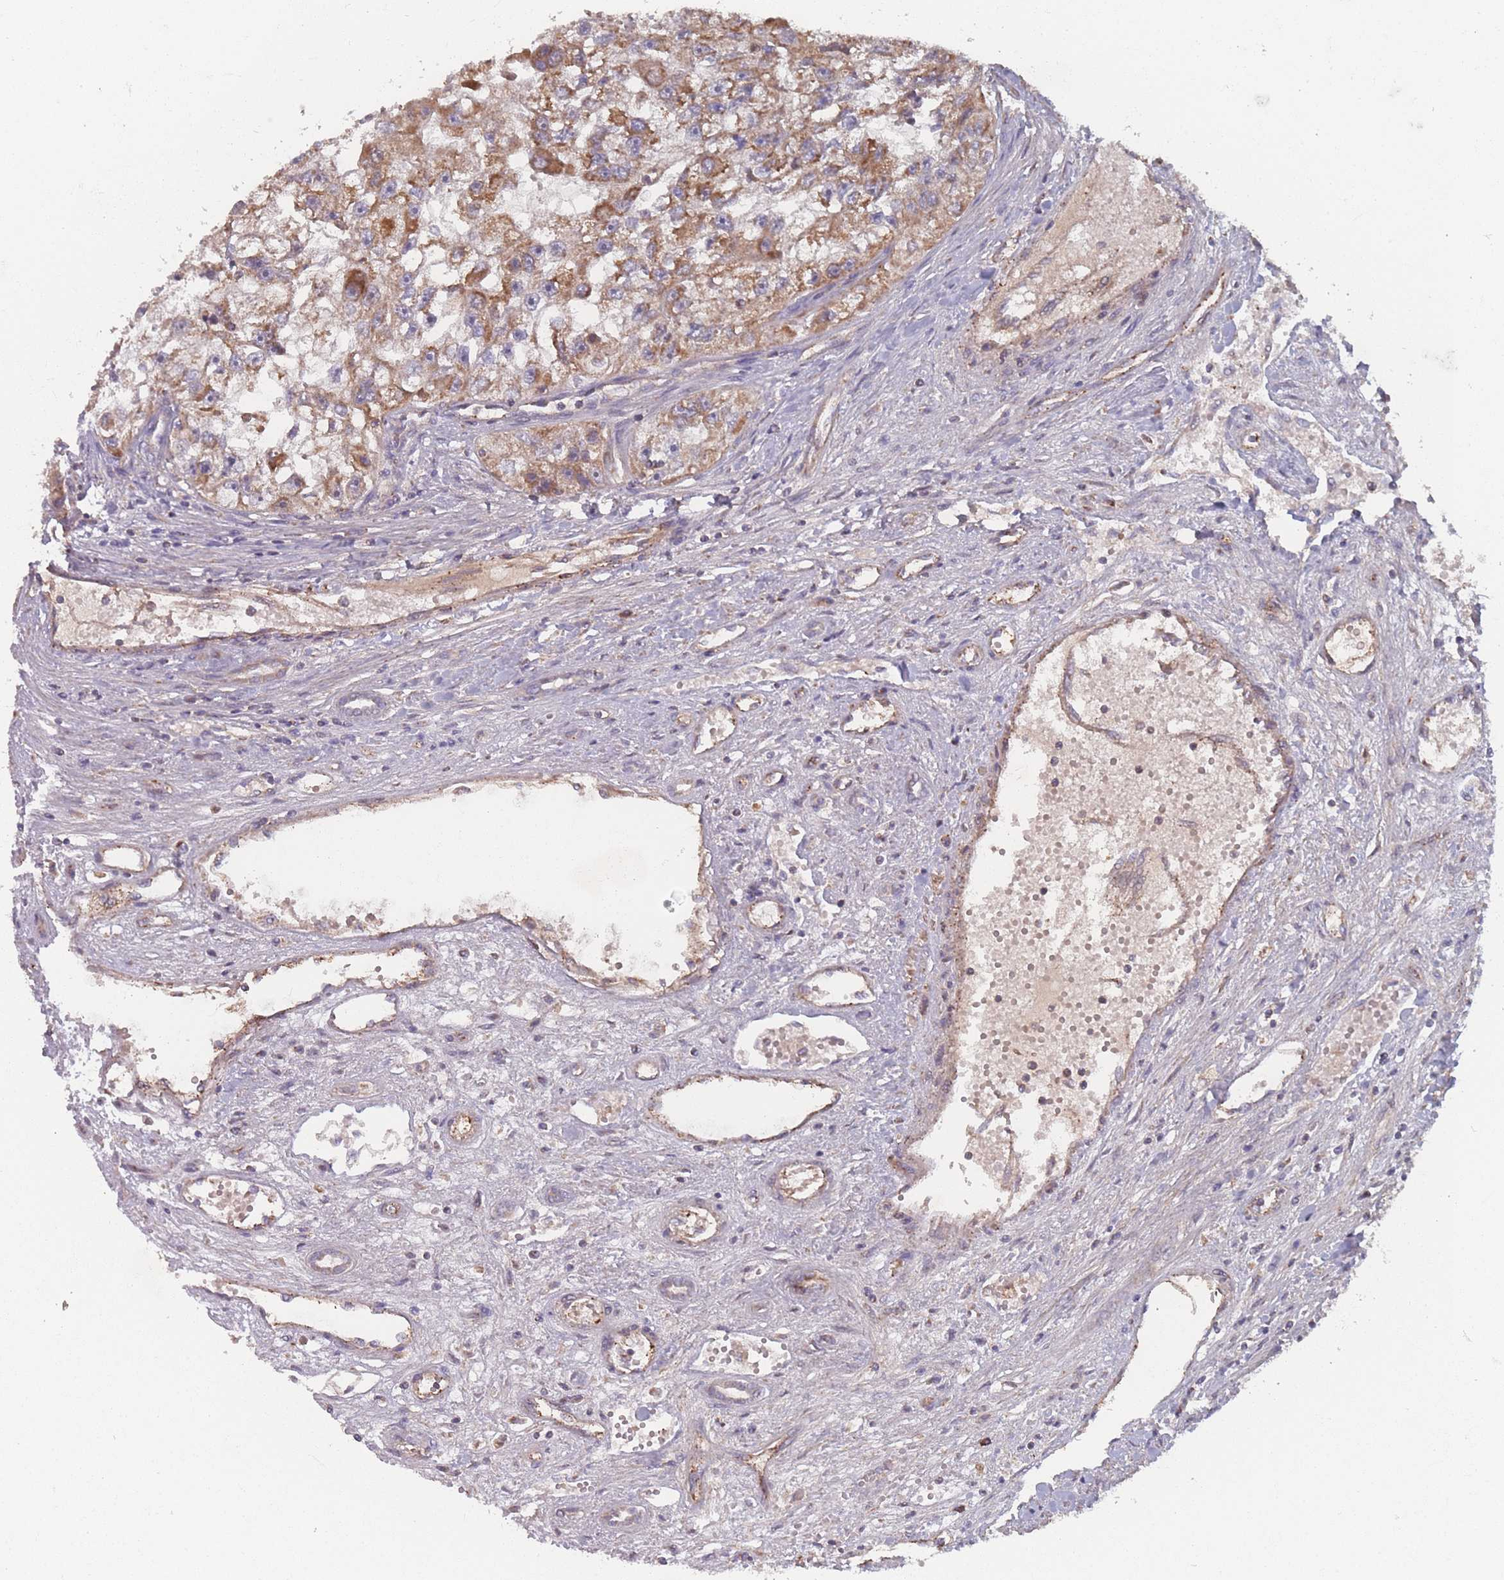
{"staining": {"intensity": "moderate", "quantity": ">75%", "location": "cytoplasmic/membranous"}, "tissue": "renal cancer", "cell_type": "Tumor cells", "image_type": "cancer", "snomed": [{"axis": "morphology", "description": "Adenocarcinoma, NOS"}, {"axis": "topography", "description": "Kidney"}], "caption": "Renal cancer stained with a protein marker reveals moderate staining in tumor cells.", "gene": "ATP5MG", "patient": {"sex": "male", "age": 63}}